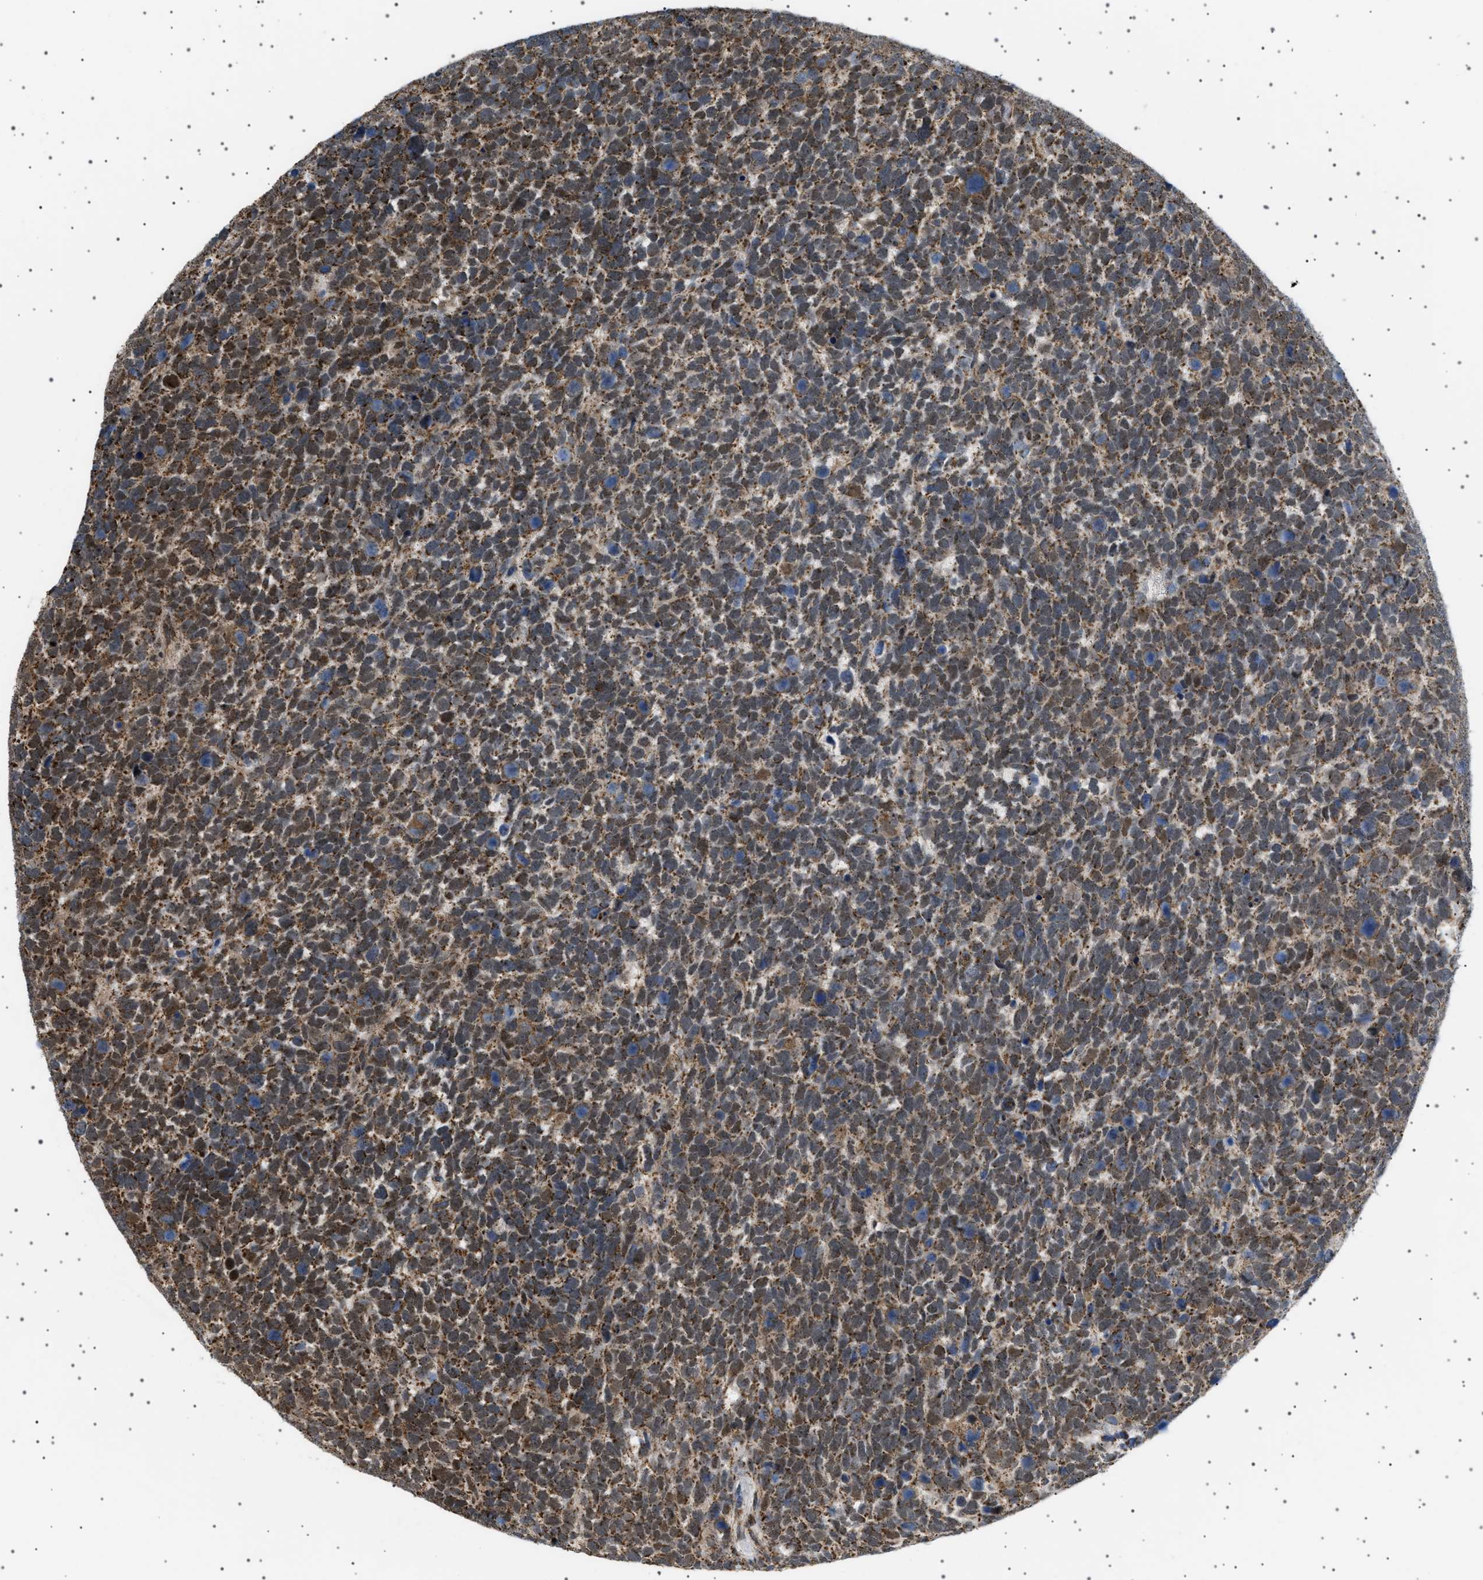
{"staining": {"intensity": "moderate", "quantity": ">75%", "location": "cytoplasmic/membranous,nuclear"}, "tissue": "urothelial cancer", "cell_type": "Tumor cells", "image_type": "cancer", "snomed": [{"axis": "morphology", "description": "Urothelial carcinoma, High grade"}, {"axis": "topography", "description": "Urinary bladder"}], "caption": "IHC micrograph of urothelial carcinoma (high-grade) stained for a protein (brown), which reveals medium levels of moderate cytoplasmic/membranous and nuclear expression in approximately >75% of tumor cells.", "gene": "MELK", "patient": {"sex": "female", "age": 82}}